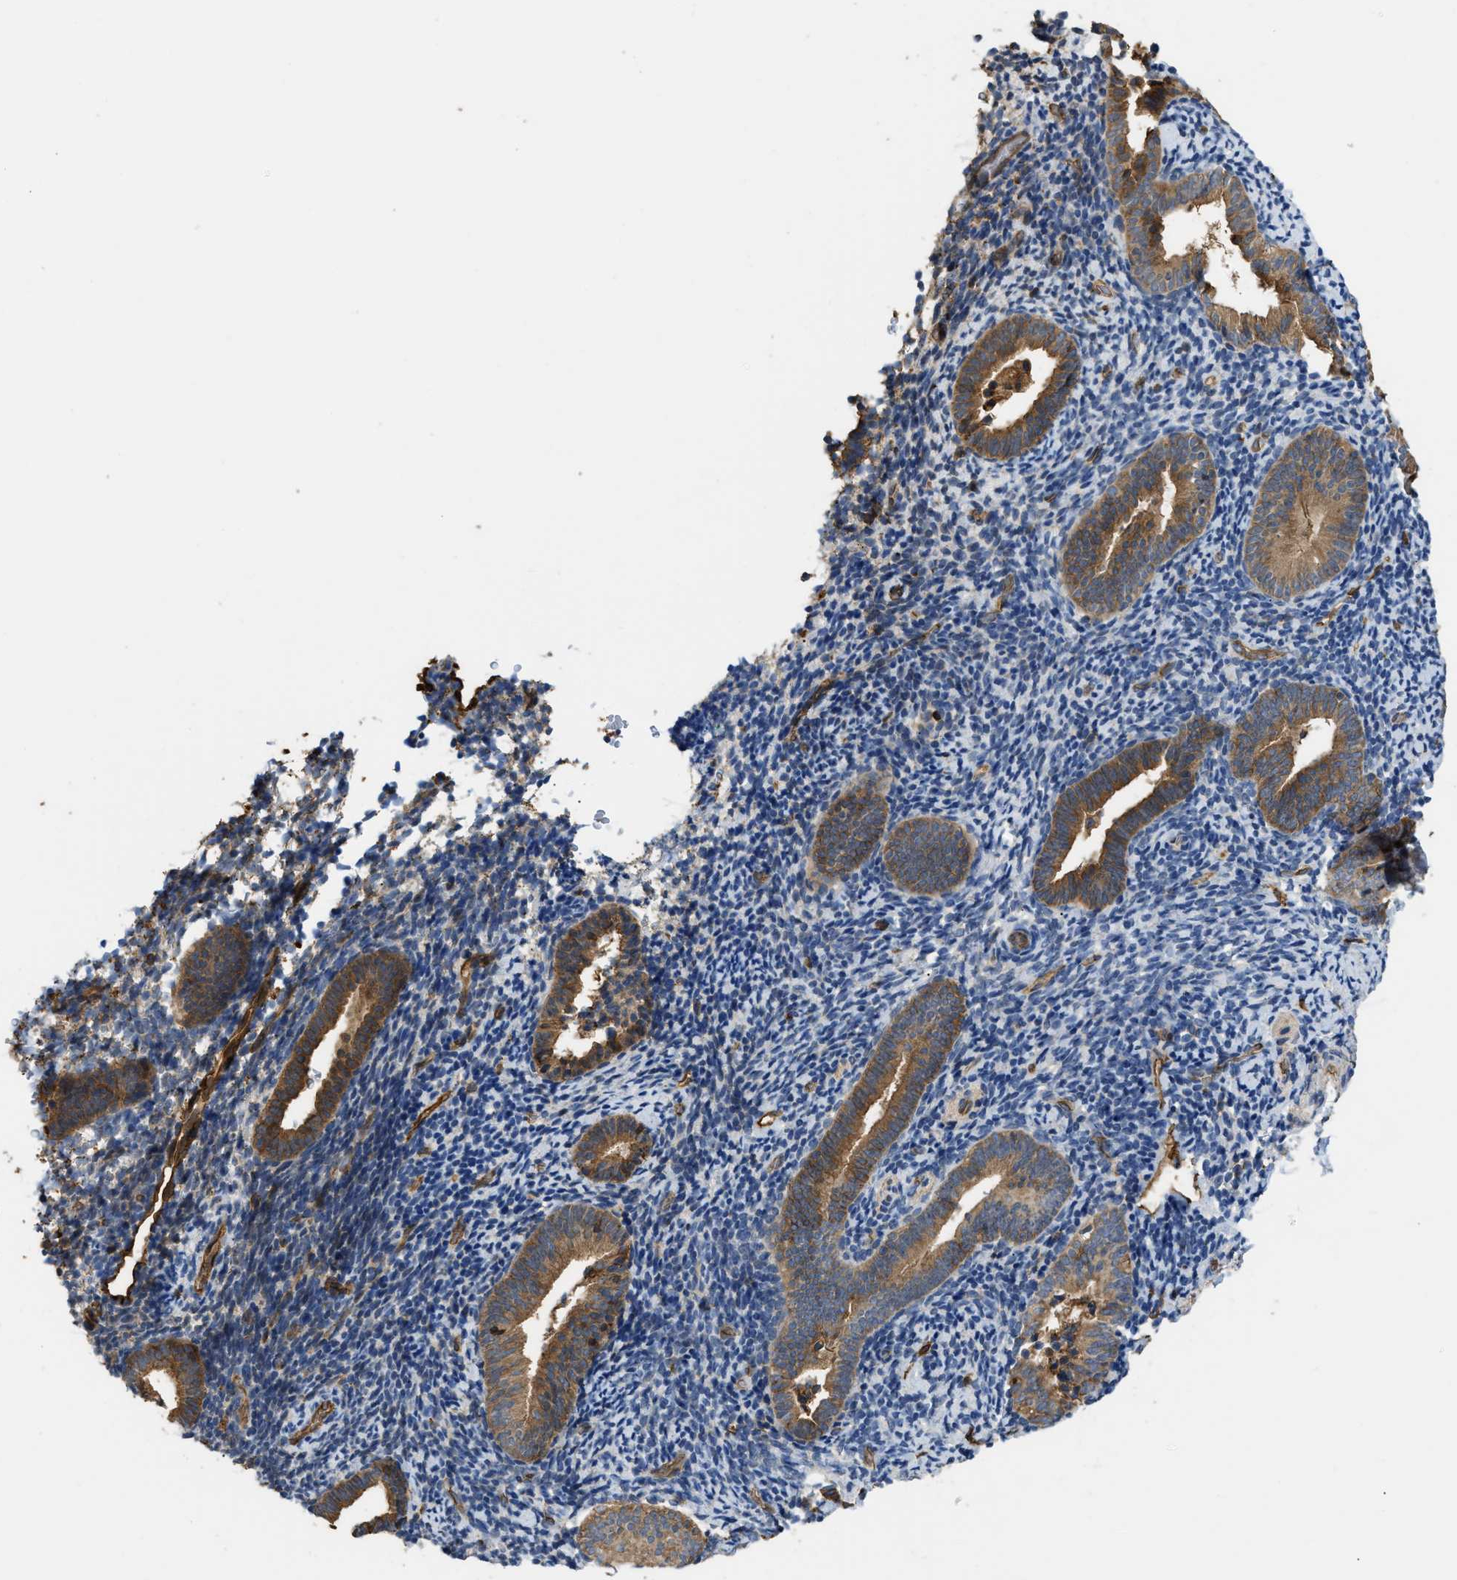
{"staining": {"intensity": "negative", "quantity": "none", "location": "none"}, "tissue": "endometrium", "cell_type": "Cells in endometrial stroma", "image_type": "normal", "snomed": [{"axis": "morphology", "description": "Normal tissue, NOS"}, {"axis": "topography", "description": "Endometrium"}], "caption": "Cells in endometrial stroma show no significant protein staining in normal endometrium. (DAB IHC visualized using brightfield microscopy, high magnification).", "gene": "DDHD2", "patient": {"sex": "female", "age": 51}}